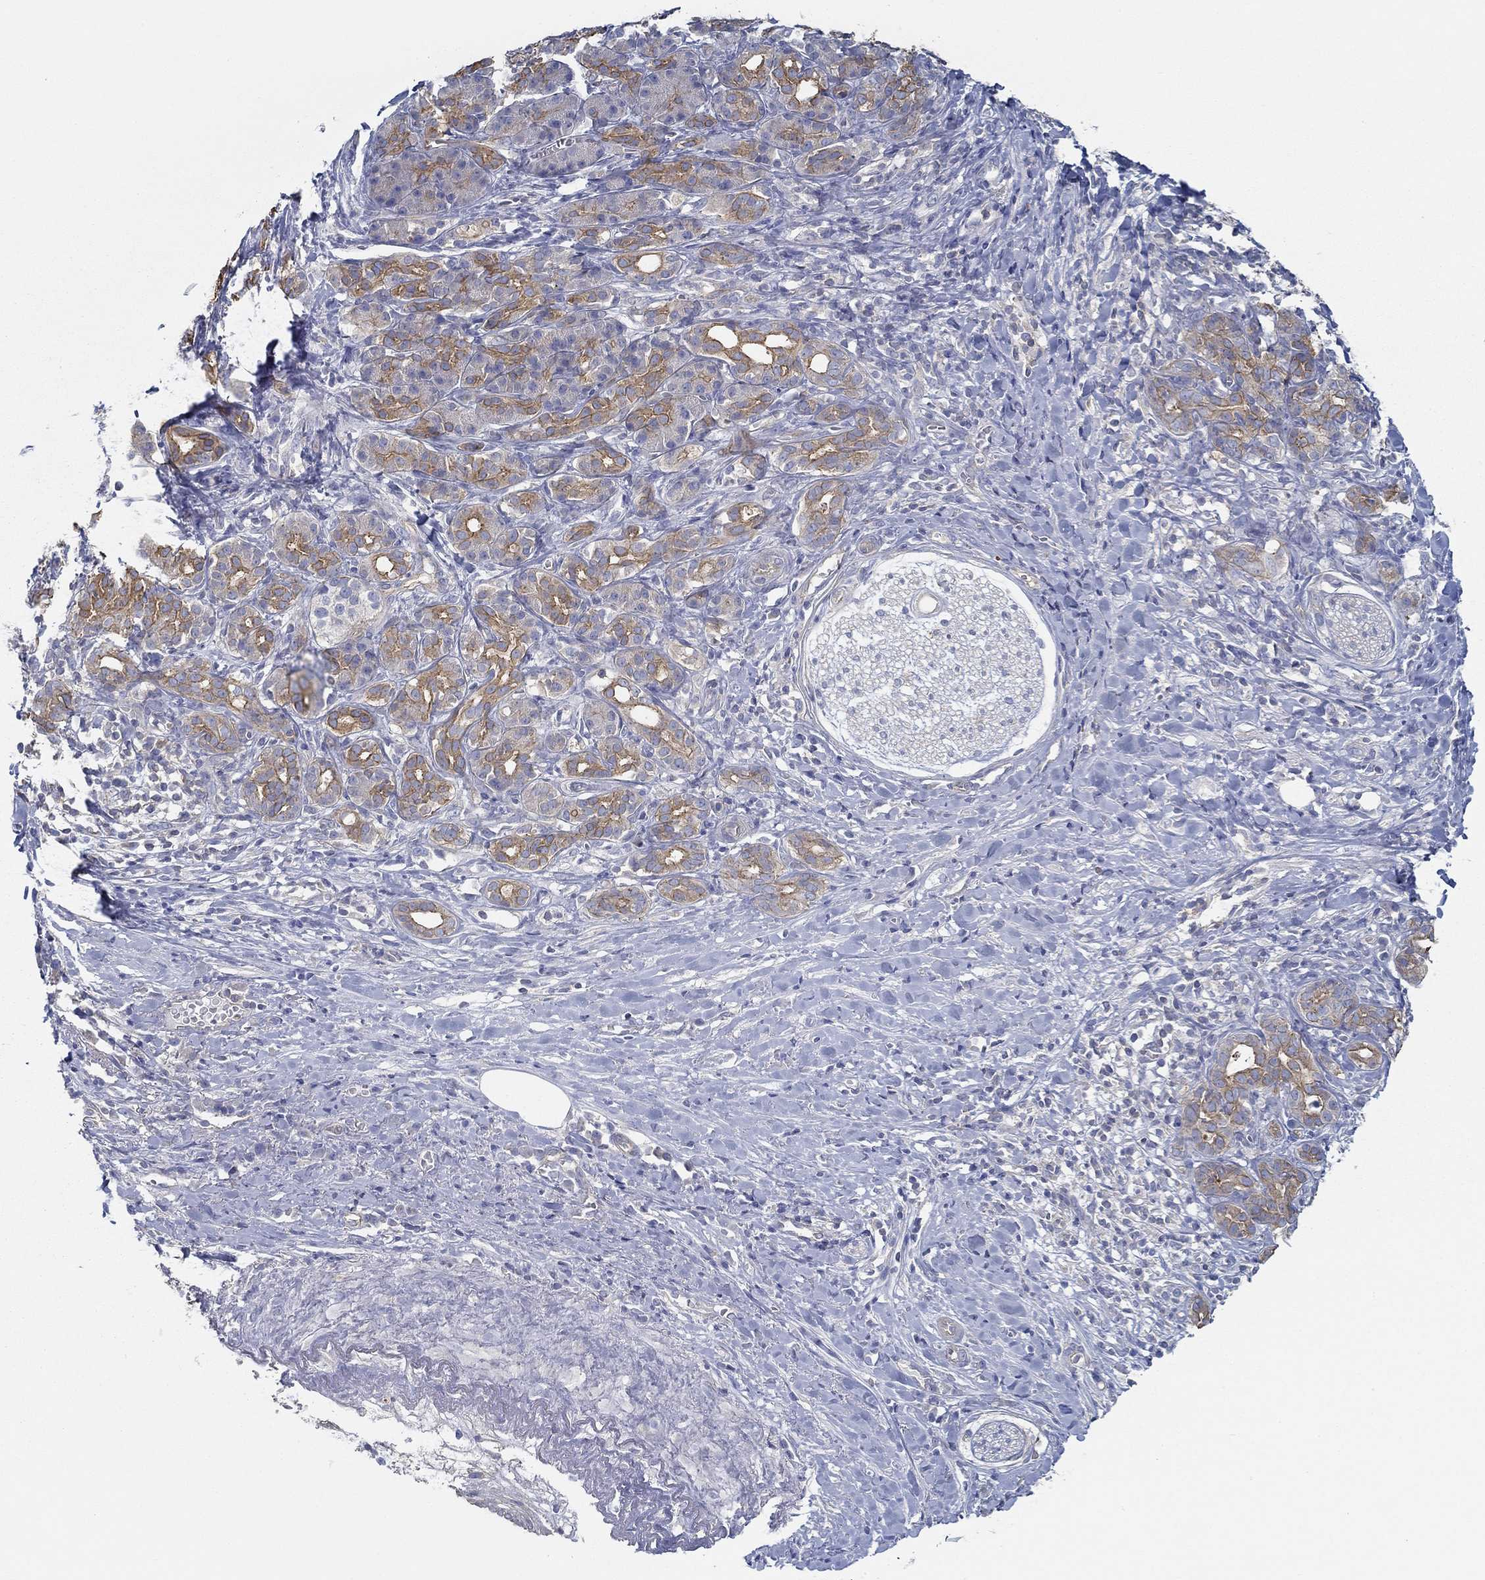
{"staining": {"intensity": "strong", "quantity": "25%-75%", "location": "cytoplasmic/membranous"}, "tissue": "pancreatic cancer", "cell_type": "Tumor cells", "image_type": "cancer", "snomed": [{"axis": "morphology", "description": "Adenocarcinoma, NOS"}, {"axis": "topography", "description": "Pancreas"}], "caption": "An image of human pancreatic cancer stained for a protein exhibits strong cytoplasmic/membranous brown staining in tumor cells. Immunohistochemistry stains the protein in brown and the nuclei are stained blue.", "gene": "BBOF1", "patient": {"sex": "male", "age": 61}}